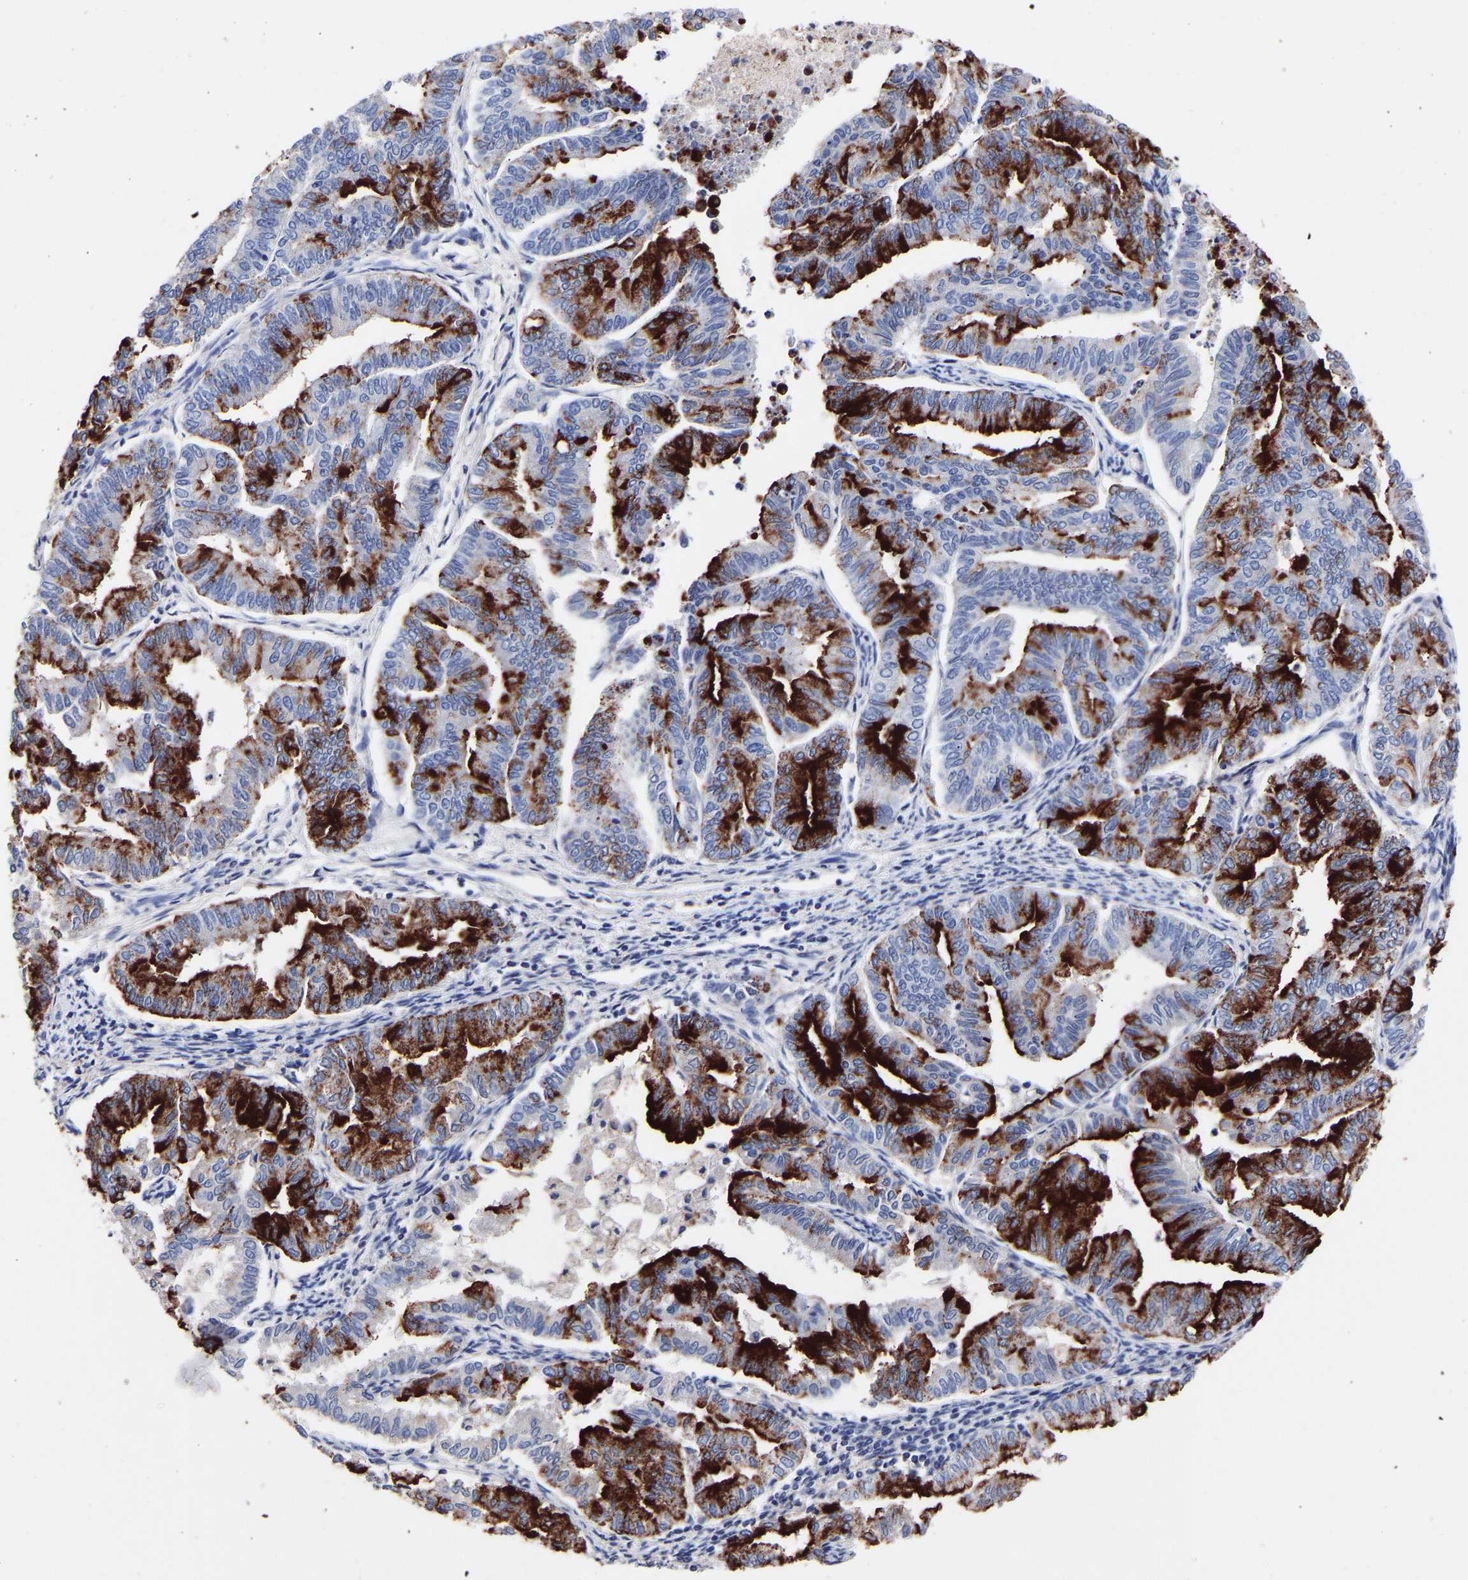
{"staining": {"intensity": "strong", "quantity": ">75%", "location": "cytoplasmic/membranous"}, "tissue": "endometrial cancer", "cell_type": "Tumor cells", "image_type": "cancer", "snomed": [{"axis": "morphology", "description": "Adenocarcinoma, NOS"}, {"axis": "topography", "description": "Endometrium"}], "caption": "A micrograph showing strong cytoplasmic/membranous staining in approximately >75% of tumor cells in endometrial cancer (adenocarcinoma), as visualized by brown immunohistochemical staining.", "gene": "SEM1", "patient": {"sex": "female", "age": 79}}